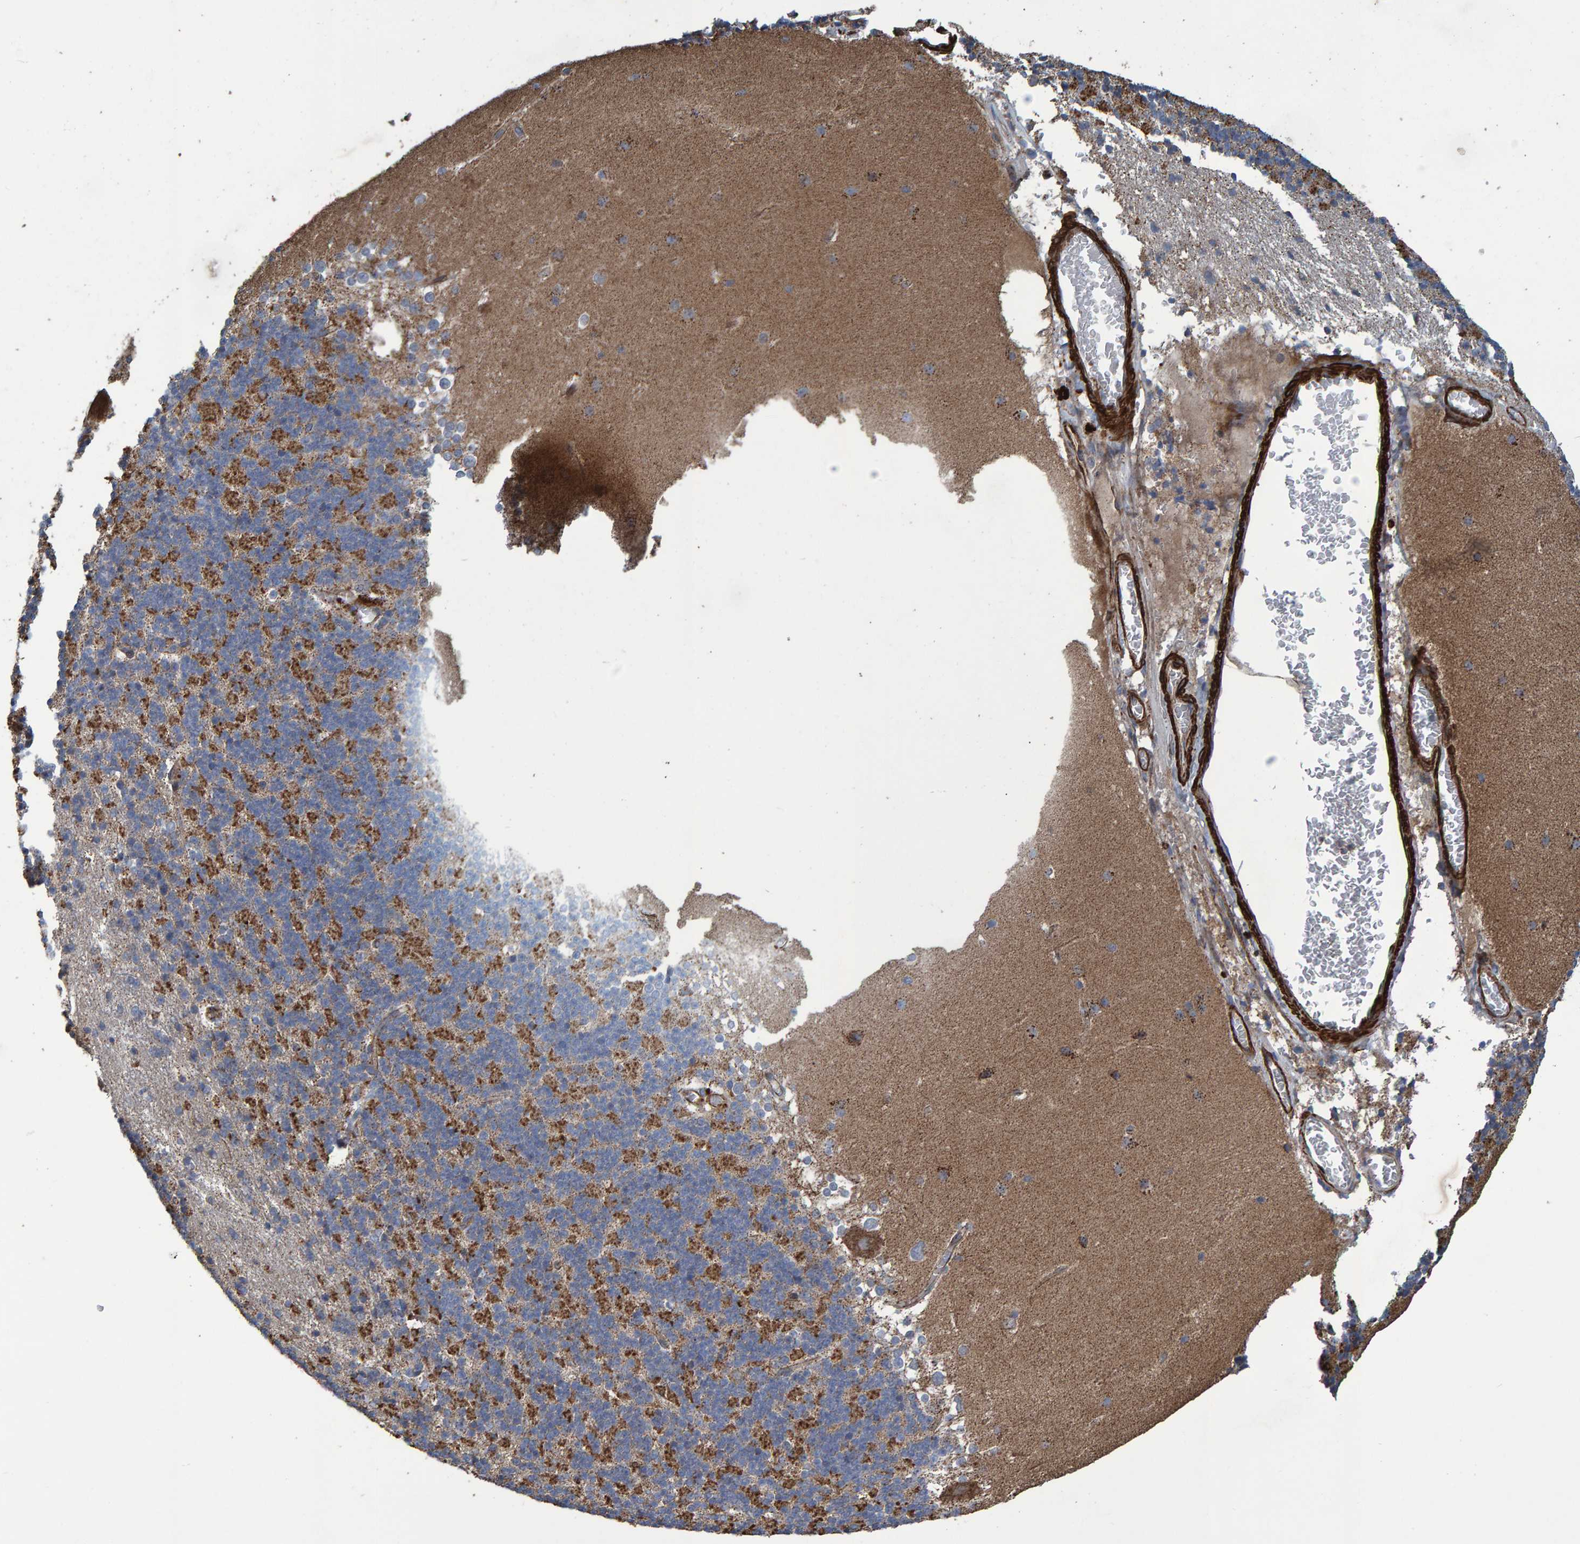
{"staining": {"intensity": "strong", "quantity": "25%-75%", "location": "cytoplasmic/membranous"}, "tissue": "cerebellum", "cell_type": "Cells in granular layer", "image_type": "normal", "snomed": [{"axis": "morphology", "description": "Normal tissue, NOS"}, {"axis": "topography", "description": "Cerebellum"}], "caption": "DAB immunohistochemical staining of unremarkable cerebellum exhibits strong cytoplasmic/membranous protein staining in about 25%-75% of cells in granular layer. The staining was performed using DAB (3,3'-diaminobenzidine), with brown indicating positive protein expression. Nuclei are stained blue with hematoxylin.", "gene": "SLIT2", "patient": {"sex": "female", "age": 19}}